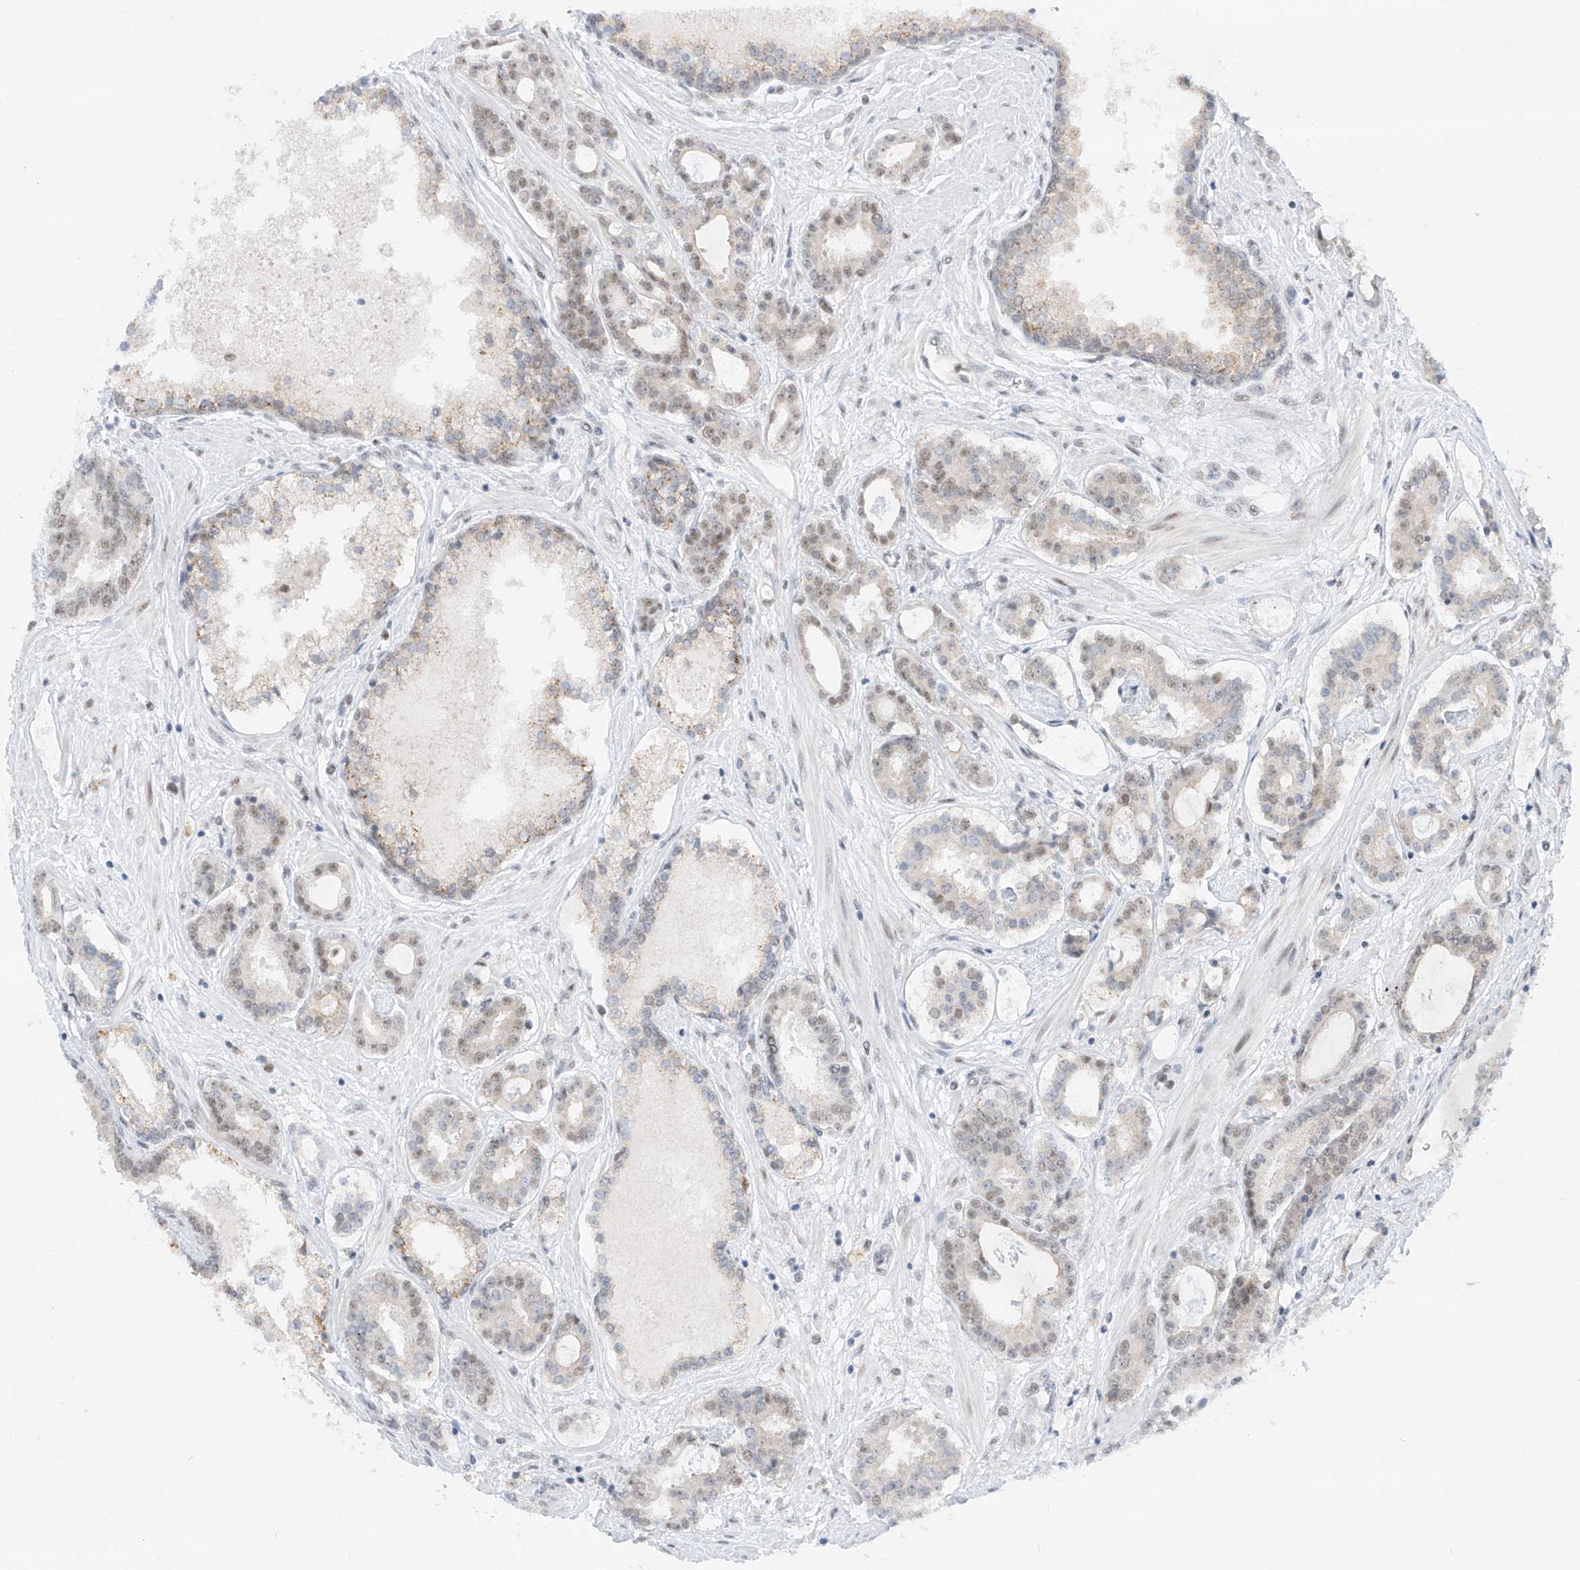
{"staining": {"intensity": "weak", "quantity": ">75%", "location": "nuclear"}, "tissue": "prostate cancer", "cell_type": "Tumor cells", "image_type": "cancer", "snomed": [{"axis": "morphology", "description": "Adenocarcinoma, High grade"}, {"axis": "topography", "description": "Prostate"}], "caption": "Immunohistochemistry of human prostate cancer reveals low levels of weak nuclear expression in approximately >75% of tumor cells.", "gene": "POGK", "patient": {"sex": "male", "age": 58}}